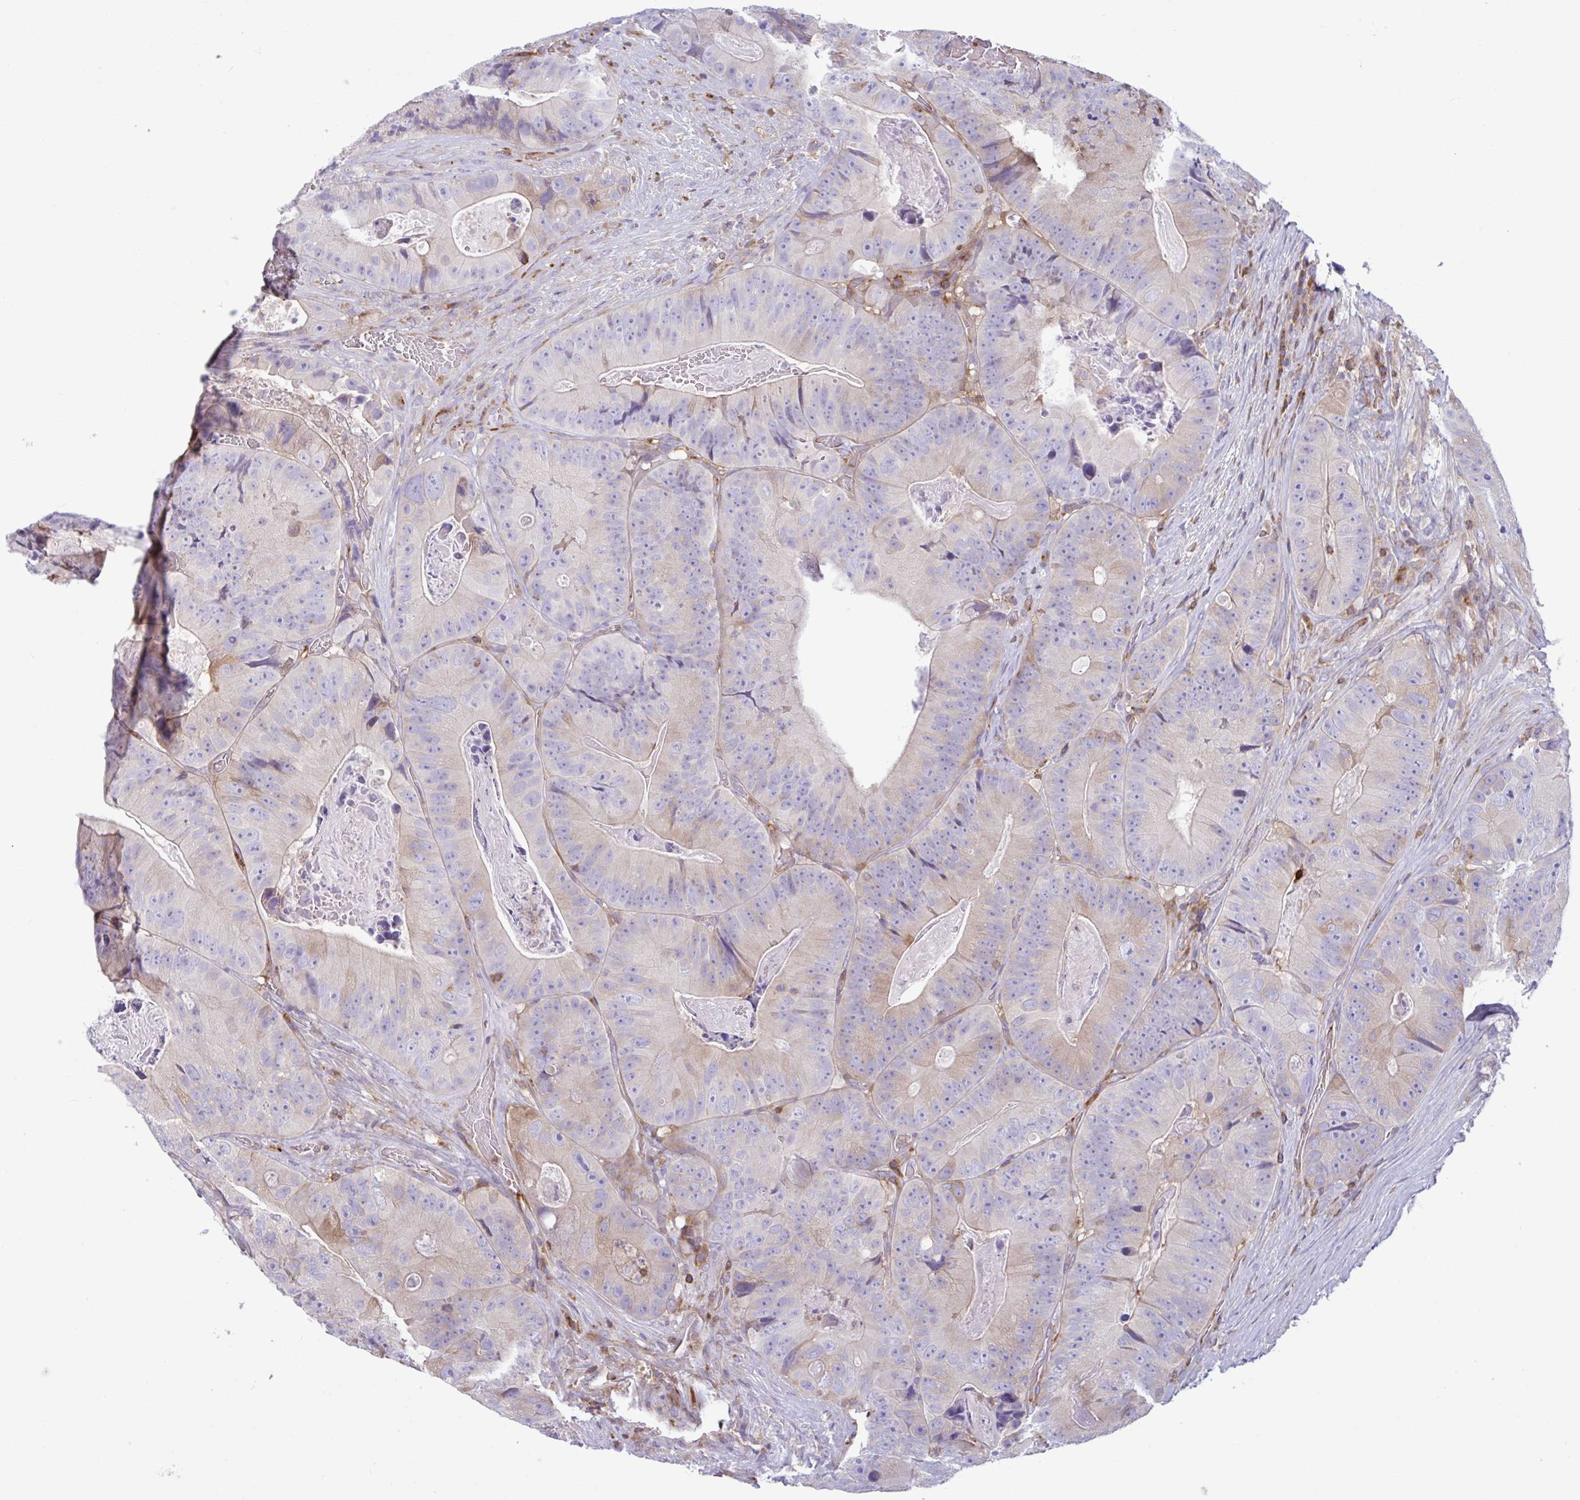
{"staining": {"intensity": "weak", "quantity": "25%-75%", "location": "cytoplasmic/membranous"}, "tissue": "colorectal cancer", "cell_type": "Tumor cells", "image_type": "cancer", "snomed": [{"axis": "morphology", "description": "Adenocarcinoma, NOS"}, {"axis": "topography", "description": "Colon"}], "caption": "Immunohistochemical staining of human colorectal cancer exhibits weak cytoplasmic/membranous protein expression in approximately 25%-75% of tumor cells.", "gene": "TSC22D3", "patient": {"sex": "female", "age": 86}}